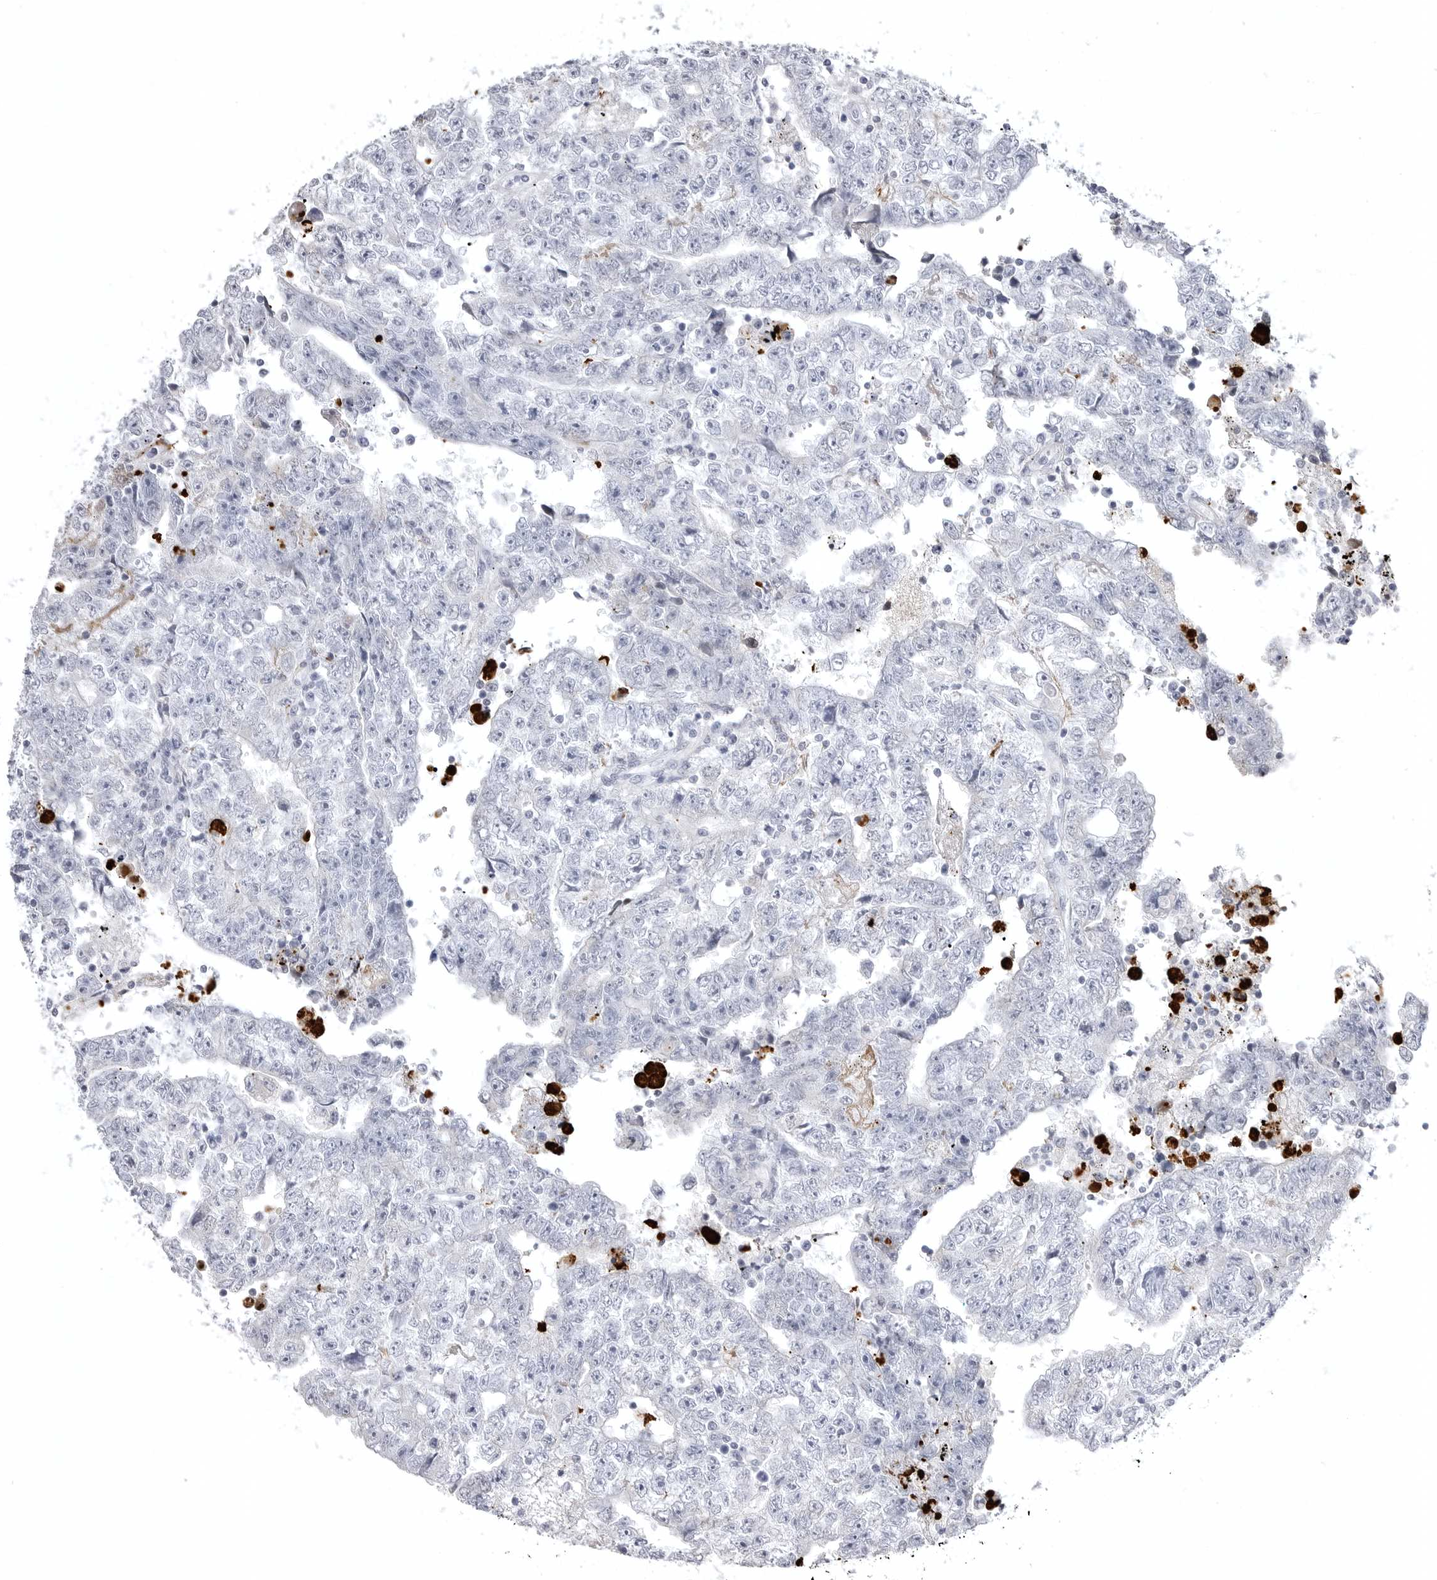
{"staining": {"intensity": "negative", "quantity": "none", "location": "none"}, "tissue": "testis cancer", "cell_type": "Tumor cells", "image_type": "cancer", "snomed": [{"axis": "morphology", "description": "Carcinoma, Embryonal, NOS"}, {"axis": "topography", "description": "Testis"}], "caption": "An immunohistochemistry photomicrograph of embryonal carcinoma (testis) is shown. There is no staining in tumor cells of embryonal carcinoma (testis).", "gene": "COL26A1", "patient": {"sex": "male", "age": 25}}